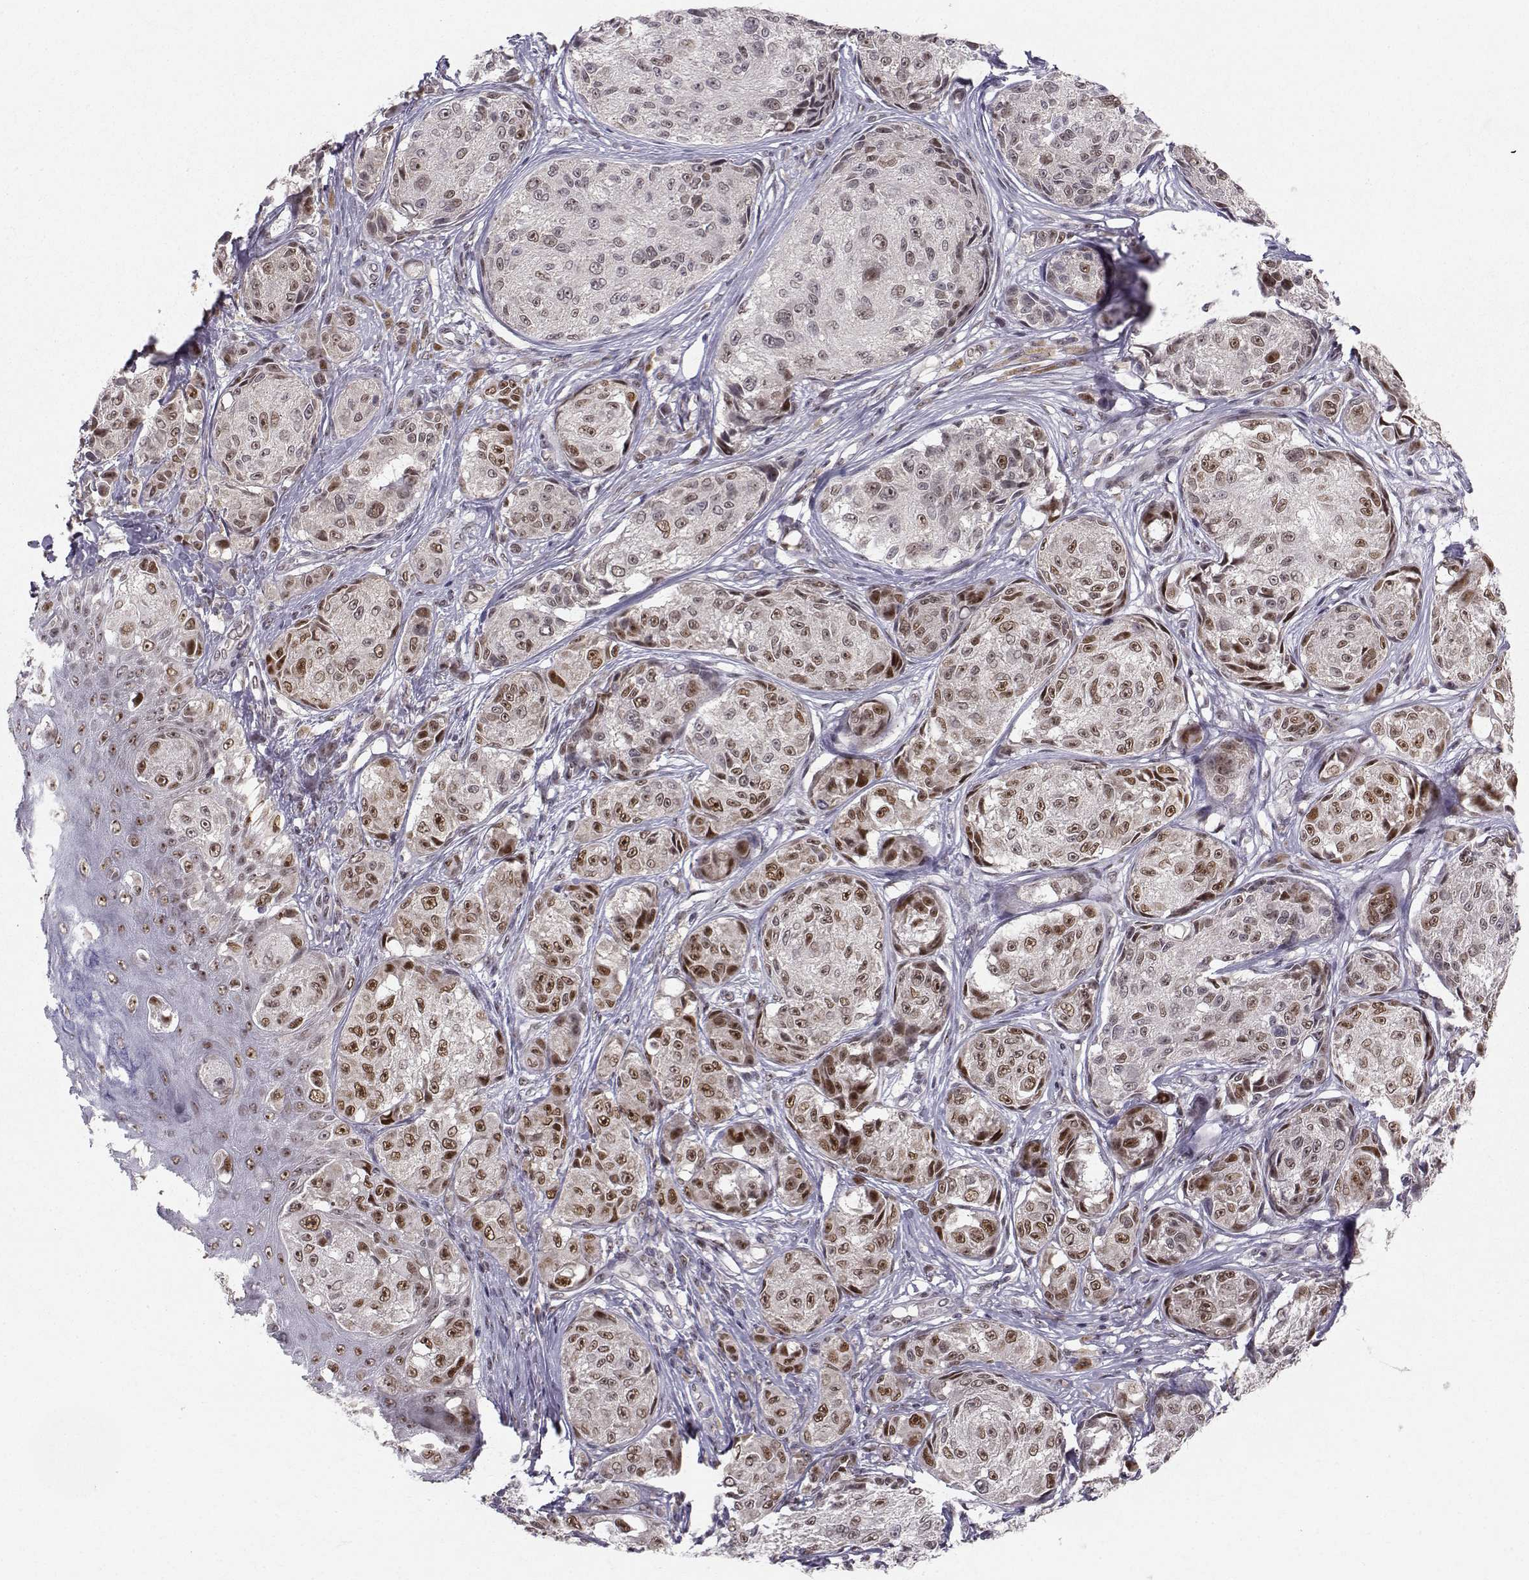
{"staining": {"intensity": "strong", "quantity": "<25%", "location": "nuclear"}, "tissue": "melanoma", "cell_type": "Tumor cells", "image_type": "cancer", "snomed": [{"axis": "morphology", "description": "Malignant melanoma, NOS"}, {"axis": "topography", "description": "Skin"}], "caption": "This image displays melanoma stained with immunohistochemistry to label a protein in brown. The nuclear of tumor cells show strong positivity for the protein. Nuclei are counter-stained blue.", "gene": "RPP38", "patient": {"sex": "male", "age": 61}}